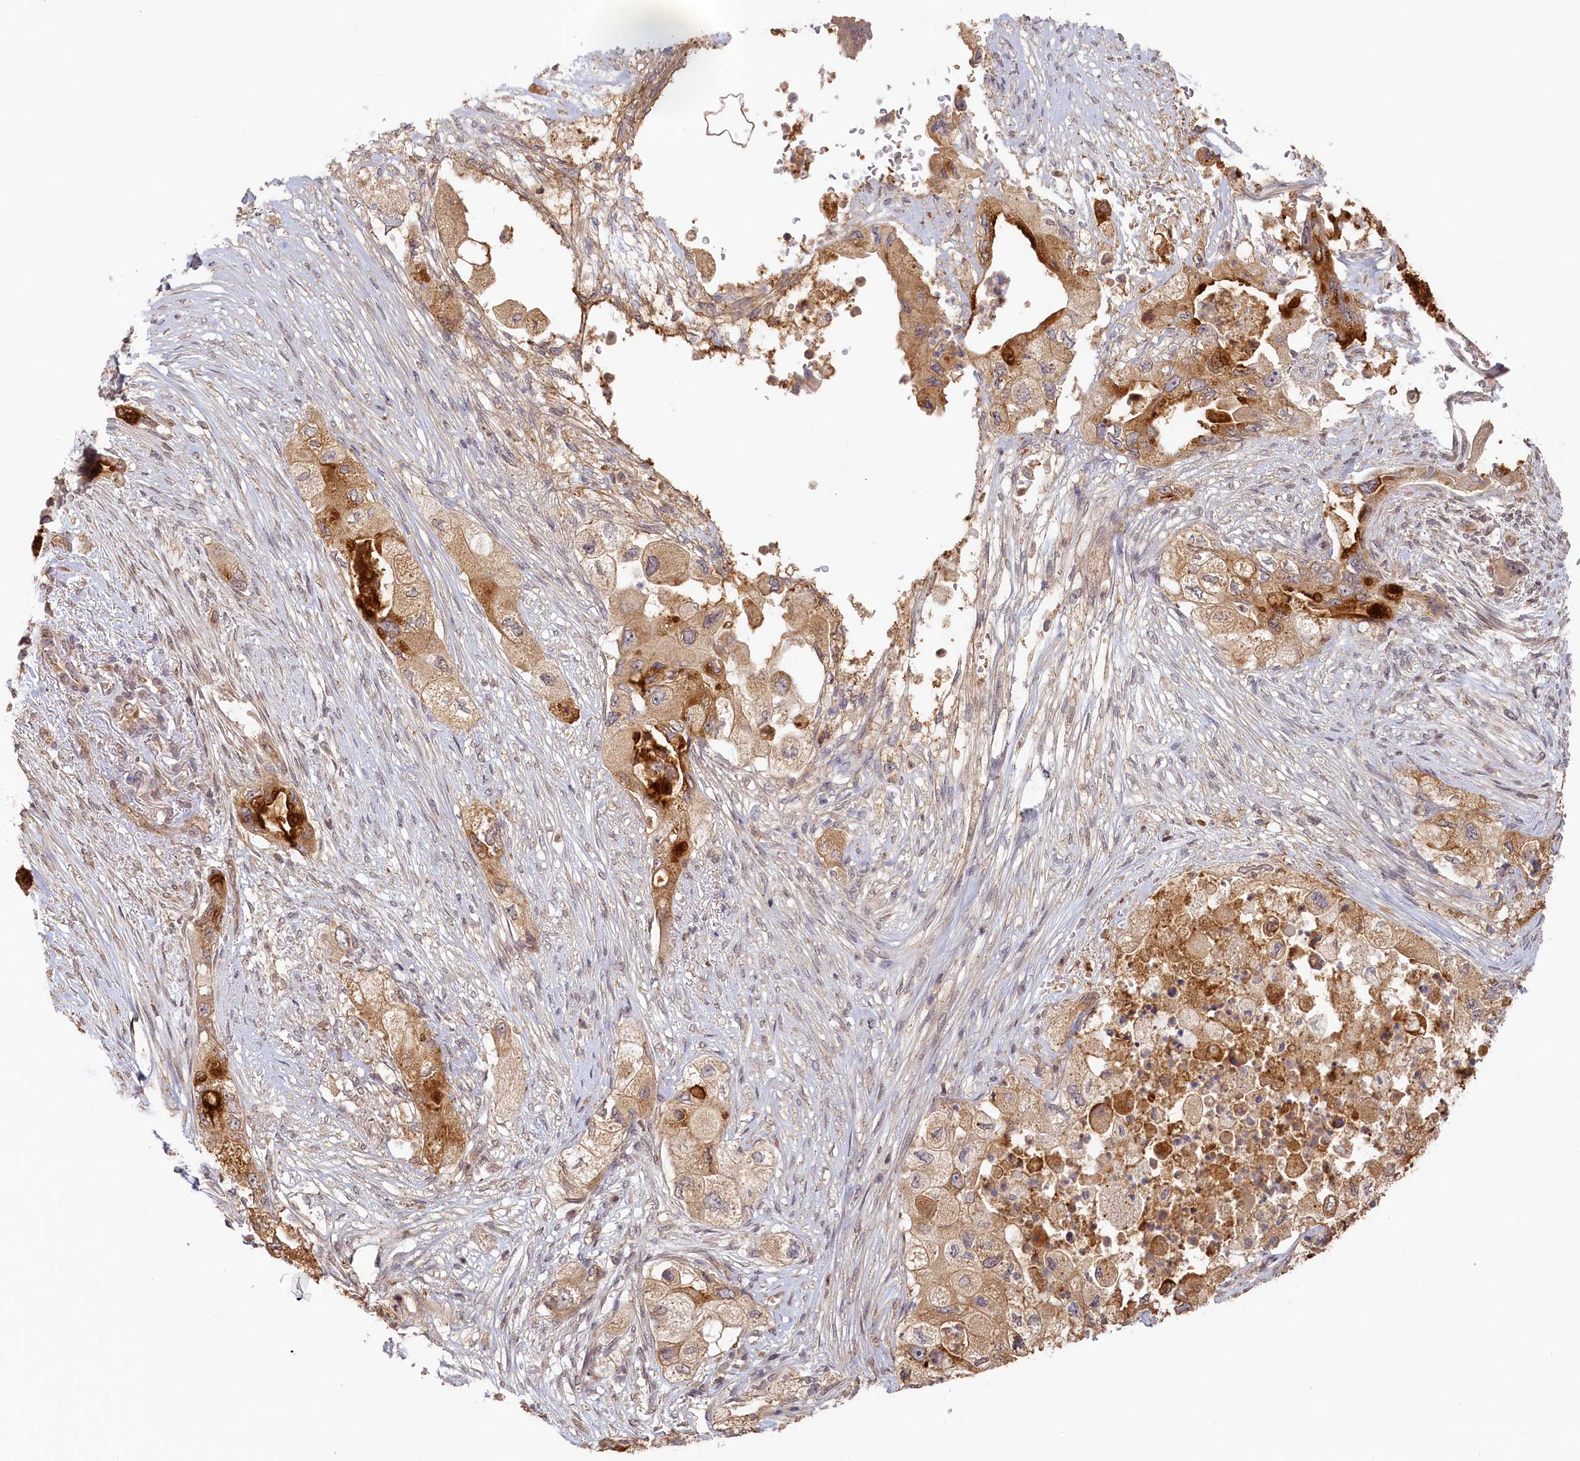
{"staining": {"intensity": "moderate", "quantity": "25%-75%", "location": "cytoplasmic/membranous"}, "tissue": "pancreatic cancer", "cell_type": "Tumor cells", "image_type": "cancer", "snomed": [{"axis": "morphology", "description": "Adenocarcinoma, NOS"}, {"axis": "topography", "description": "Pancreas"}], "caption": "This photomicrograph exhibits IHC staining of human pancreatic adenocarcinoma, with medium moderate cytoplasmic/membranous staining in approximately 25%-75% of tumor cells.", "gene": "STX16", "patient": {"sex": "female", "age": 73}}